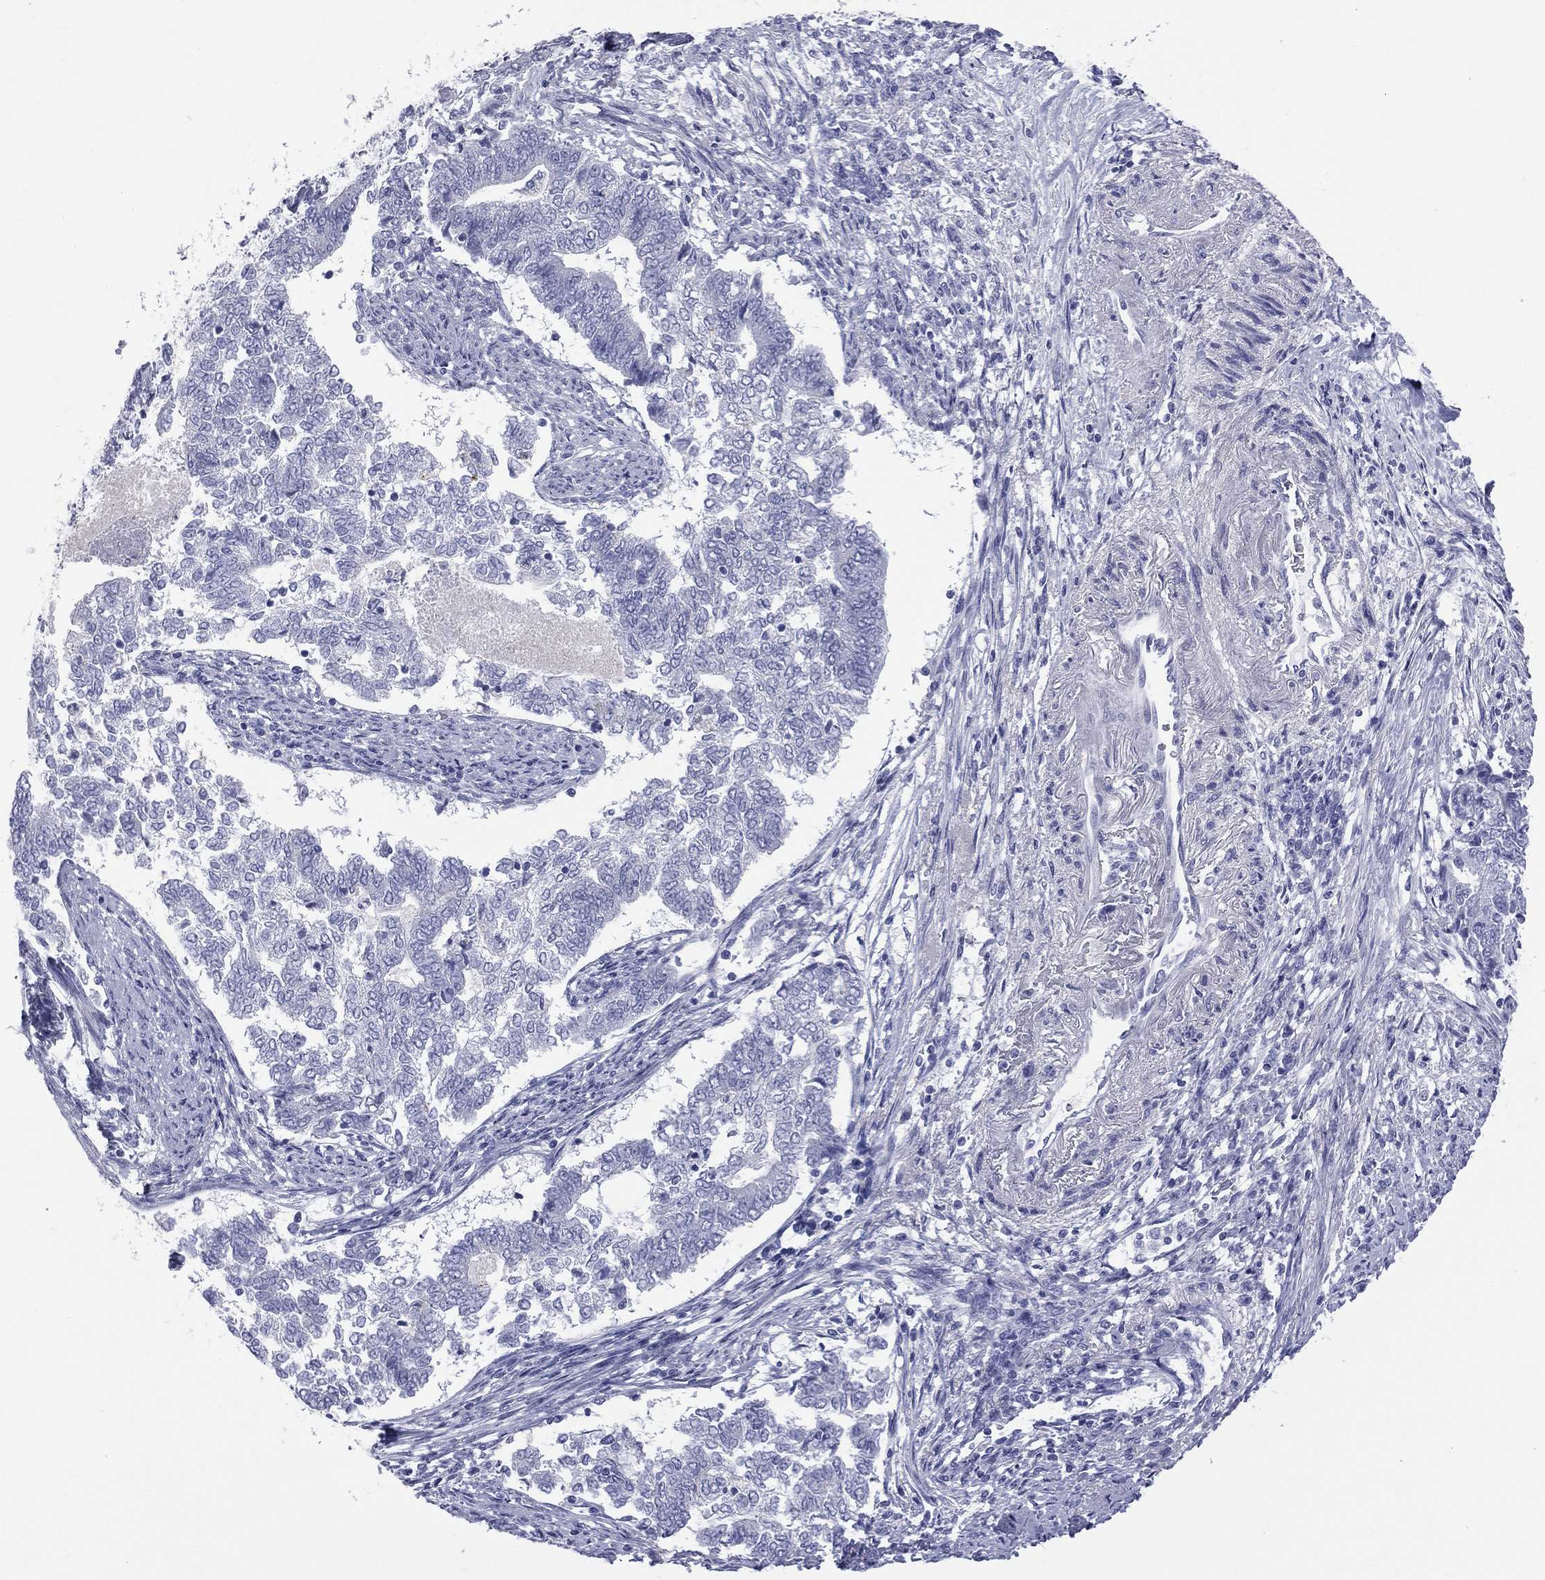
{"staining": {"intensity": "negative", "quantity": "none", "location": "none"}, "tissue": "endometrial cancer", "cell_type": "Tumor cells", "image_type": "cancer", "snomed": [{"axis": "morphology", "description": "Adenocarcinoma, NOS"}, {"axis": "topography", "description": "Endometrium"}], "caption": "This is a histopathology image of immunohistochemistry (IHC) staining of endometrial cancer, which shows no positivity in tumor cells. (DAB immunohistochemistry (IHC), high magnification).", "gene": "MLN", "patient": {"sex": "female", "age": 65}}